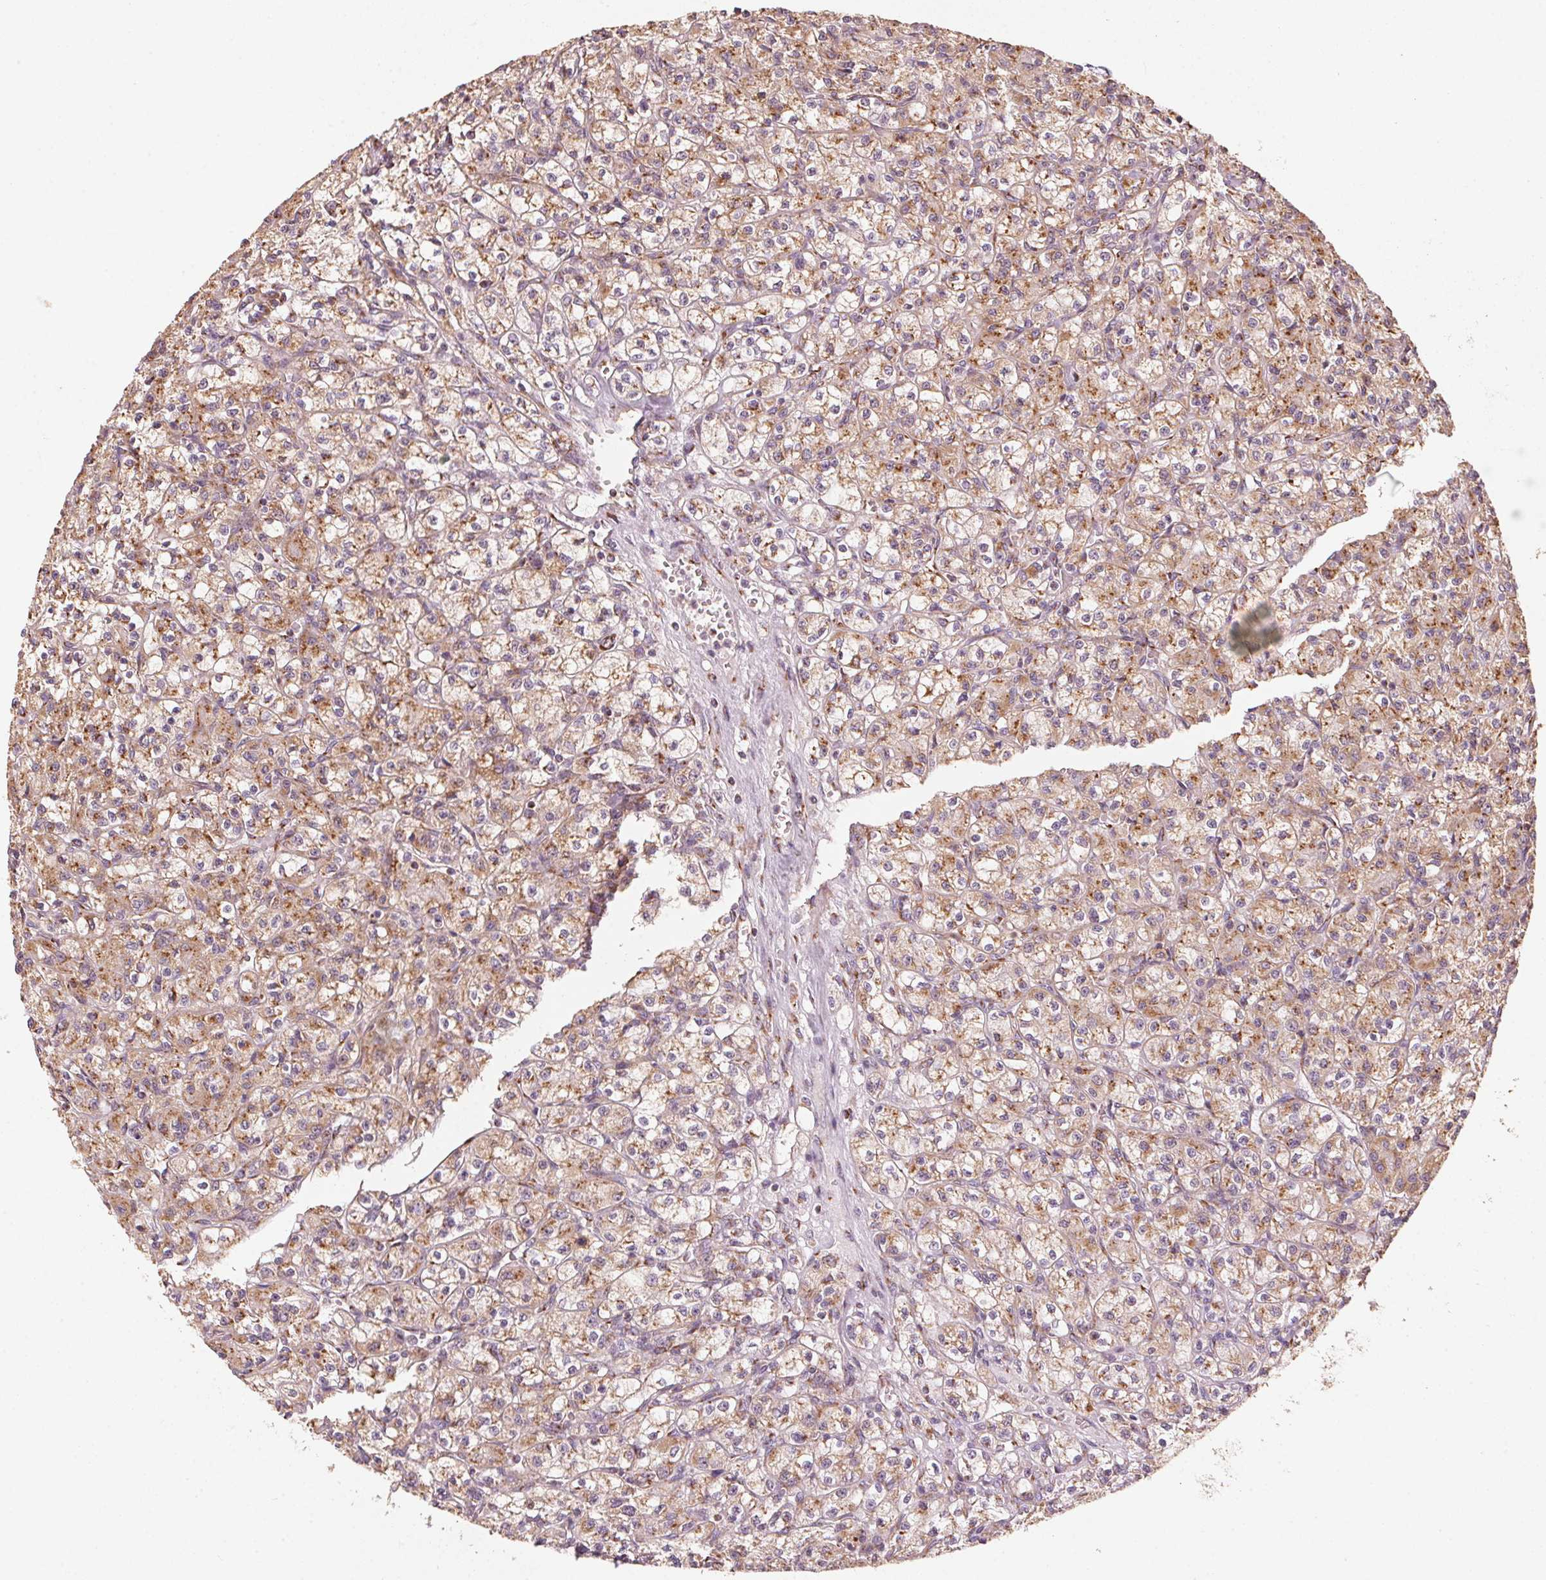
{"staining": {"intensity": "moderate", "quantity": ">75%", "location": "cytoplasmic/membranous"}, "tissue": "renal cancer", "cell_type": "Tumor cells", "image_type": "cancer", "snomed": [{"axis": "morphology", "description": "Adenocarcinoma, NOS"}, {"axis": "topography", "description": "Kidney"}], "caption": "High-power microscopy captured an IHC image of adenocarcinoma (renal), revealing moderate cytoplasmic/membranous expression in approximately >75% of tumor cells. (DAB (3,3'-diaminobenzidine) = brown stain, brightfield microscopy at high magnification).", "gene": "TOMM70", "patient": {"sex": "female", "age": 70}}